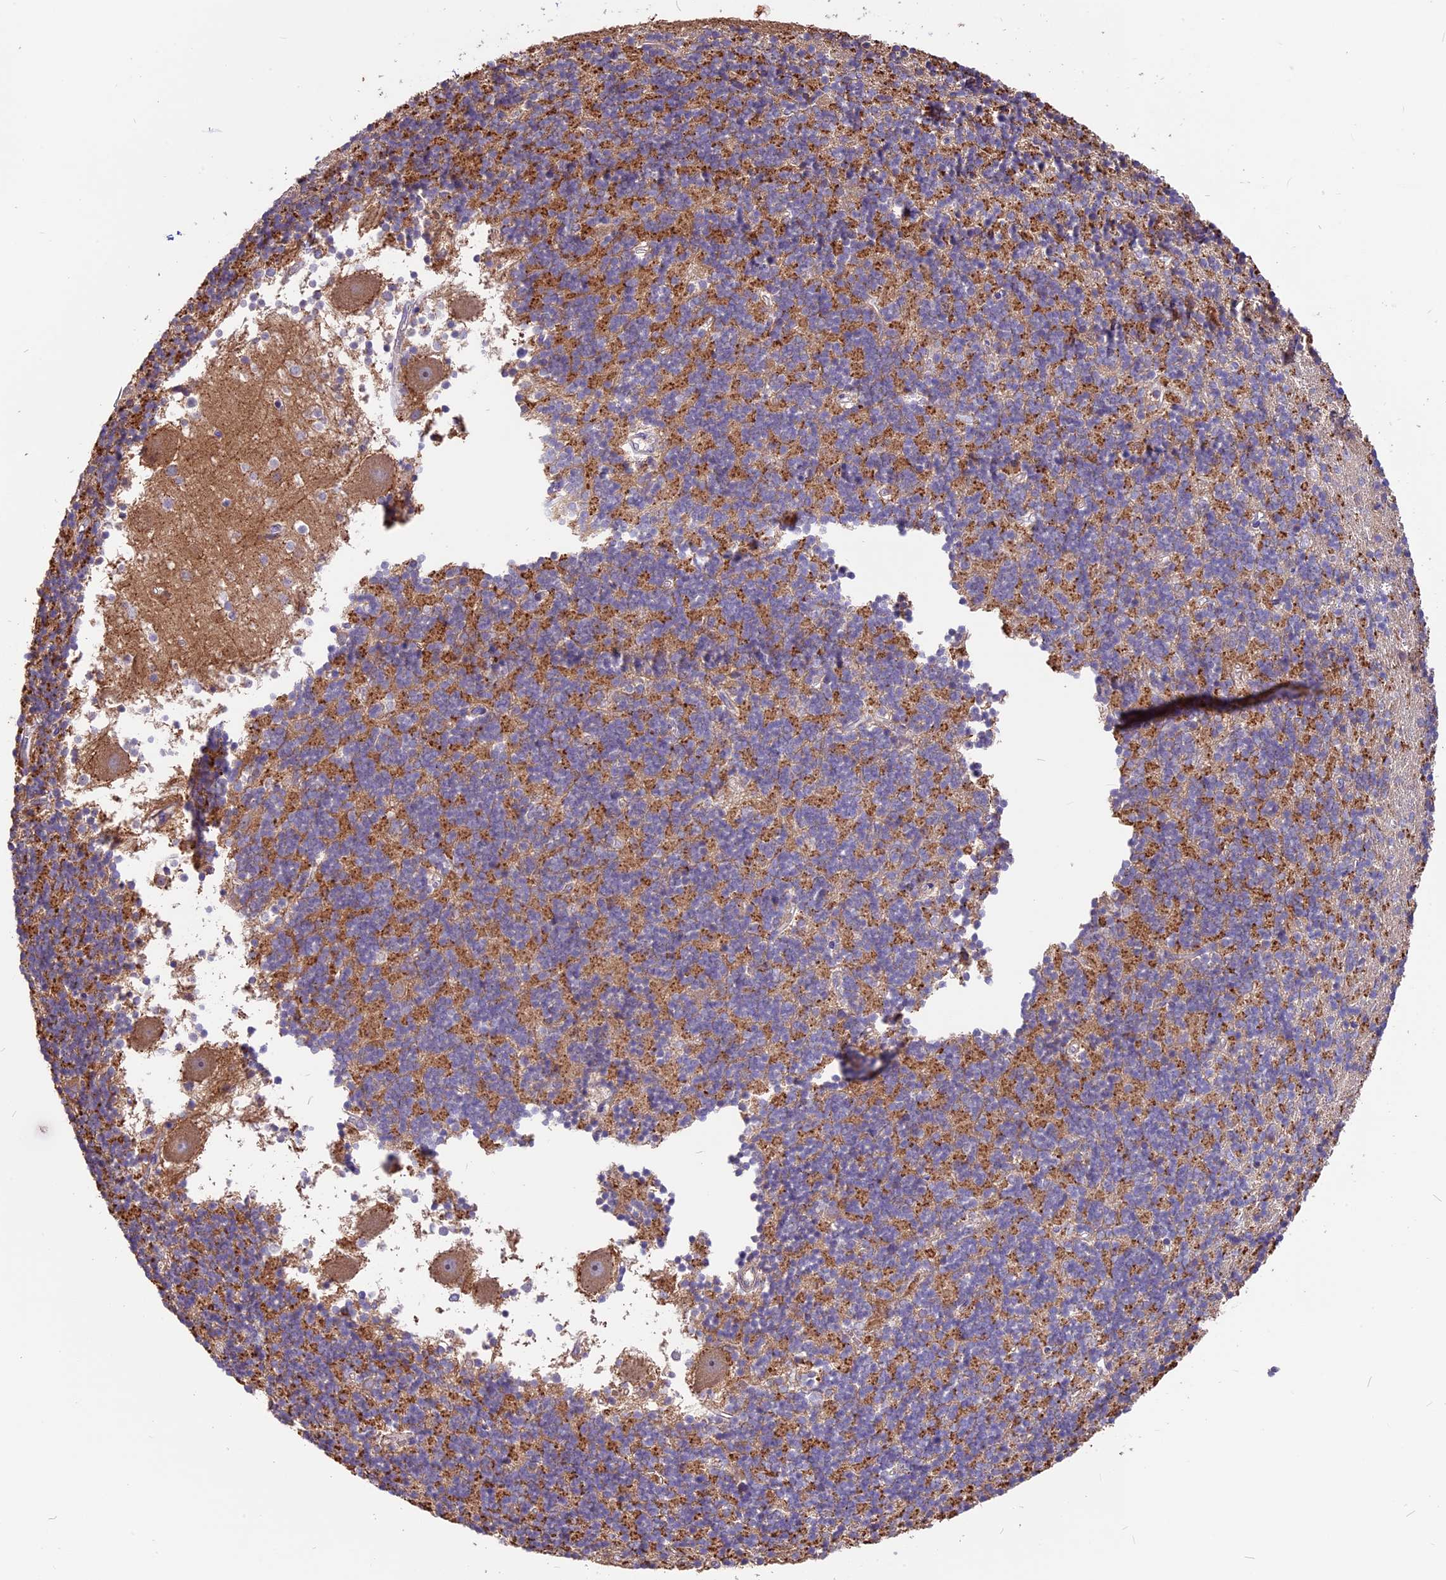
{"staining": {"intensity": "moderate", "quantity": "<25%", "location": "cytoplasmic/membranous"}, "tissue": "cerebellum", "cell_type": "Cells in granular layer", "image_type": "normal", "snomed": [{"axis": "morphology", "description": "Normal tissue, NOS"}, {"axis": "topography", "description": "Cerebellum"}], "caption": "Cerebellum was stained to show a protein in brown. There is low levels of moderate cytoplasmic/membranous expression in about <25% of cells in granular layer. (Stains: DAB in brown, nuclei in blue, Microscopy: brightfield microscopy at high magnification).", "gene": "ANO3", "patient": {"sex": "male", "age": 54}}